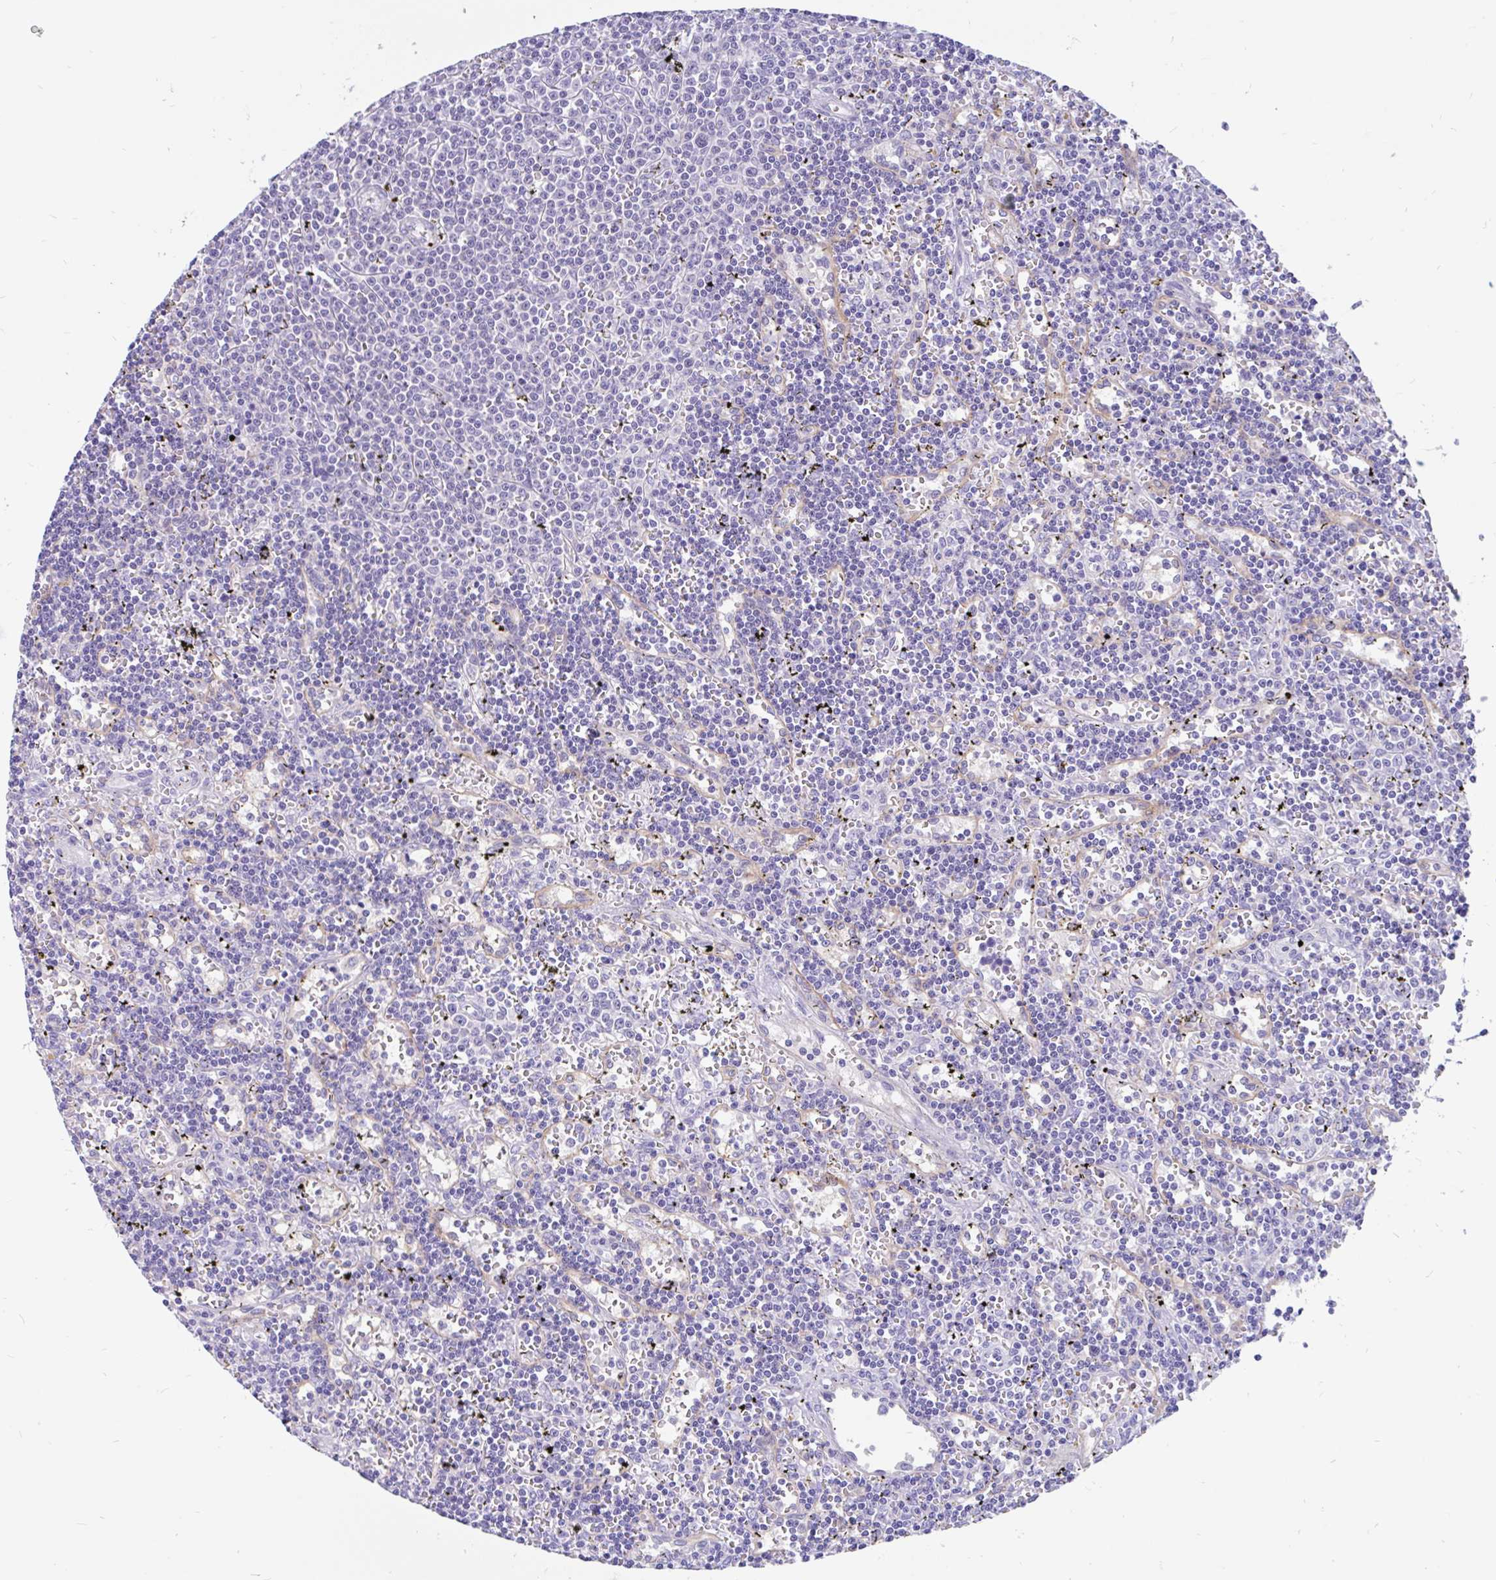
{"staining": {"intensity": "negative", "quantity": "none", "location": "none"}, "tissue": "lymphoma", "cell_type": "Tumor cells", "image_type": "cancer", "snomed": [{"axis": "morphology", "description": "Malignant lymphoma, non-Hodgkin's type, Low grade"}, {"axis": "topography", "description": "Spleen"}], "caption": "Human lymphoma stained for a protein using immunohistochemistry (IHC) exhibits no expression in tumor cells.", "gene": "KIAA2013", "patient": {"sex": "male", "age": 60}}